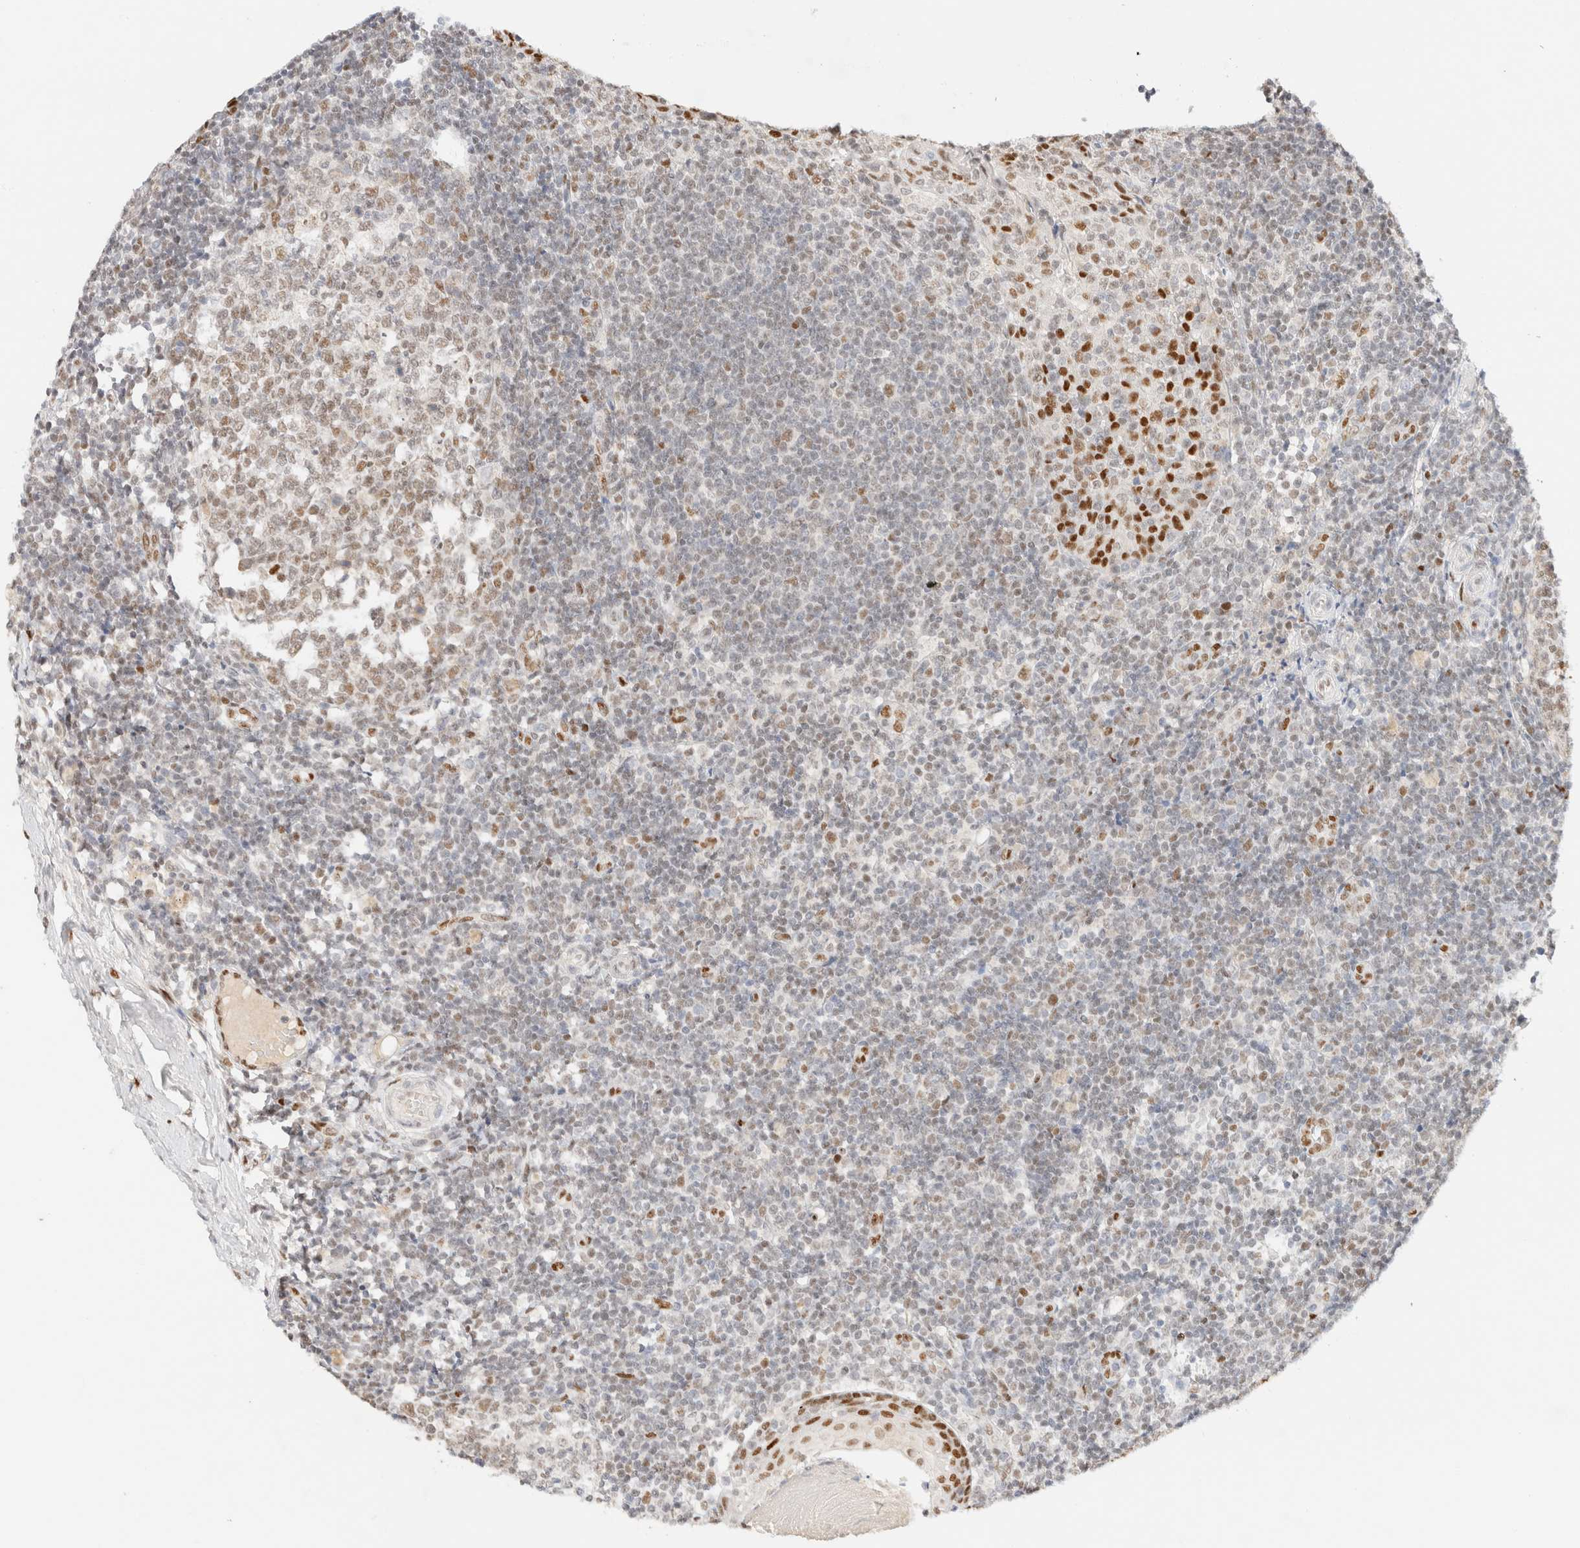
{"staining": {"intensity": "moderate", "quantity": "25%-75%", "location": "nuclear"}, "tissue": "tonsil", "cell_type": "Germinal center cells", "image_type": "normal", "snomed": [{"axis": "morphology", "description": "Normal tissue, NOS"}, {"axis": "topography", "description": "Tonsil"}], "caption": "Approximately 25%-75% of germinal center cells in unremarkable human tonsil show moderate nuclear protein expression as visualized by brown immunohistochemical staining.", "gene": "DDB2", "patient": {"sex": "female", "age": 19}}